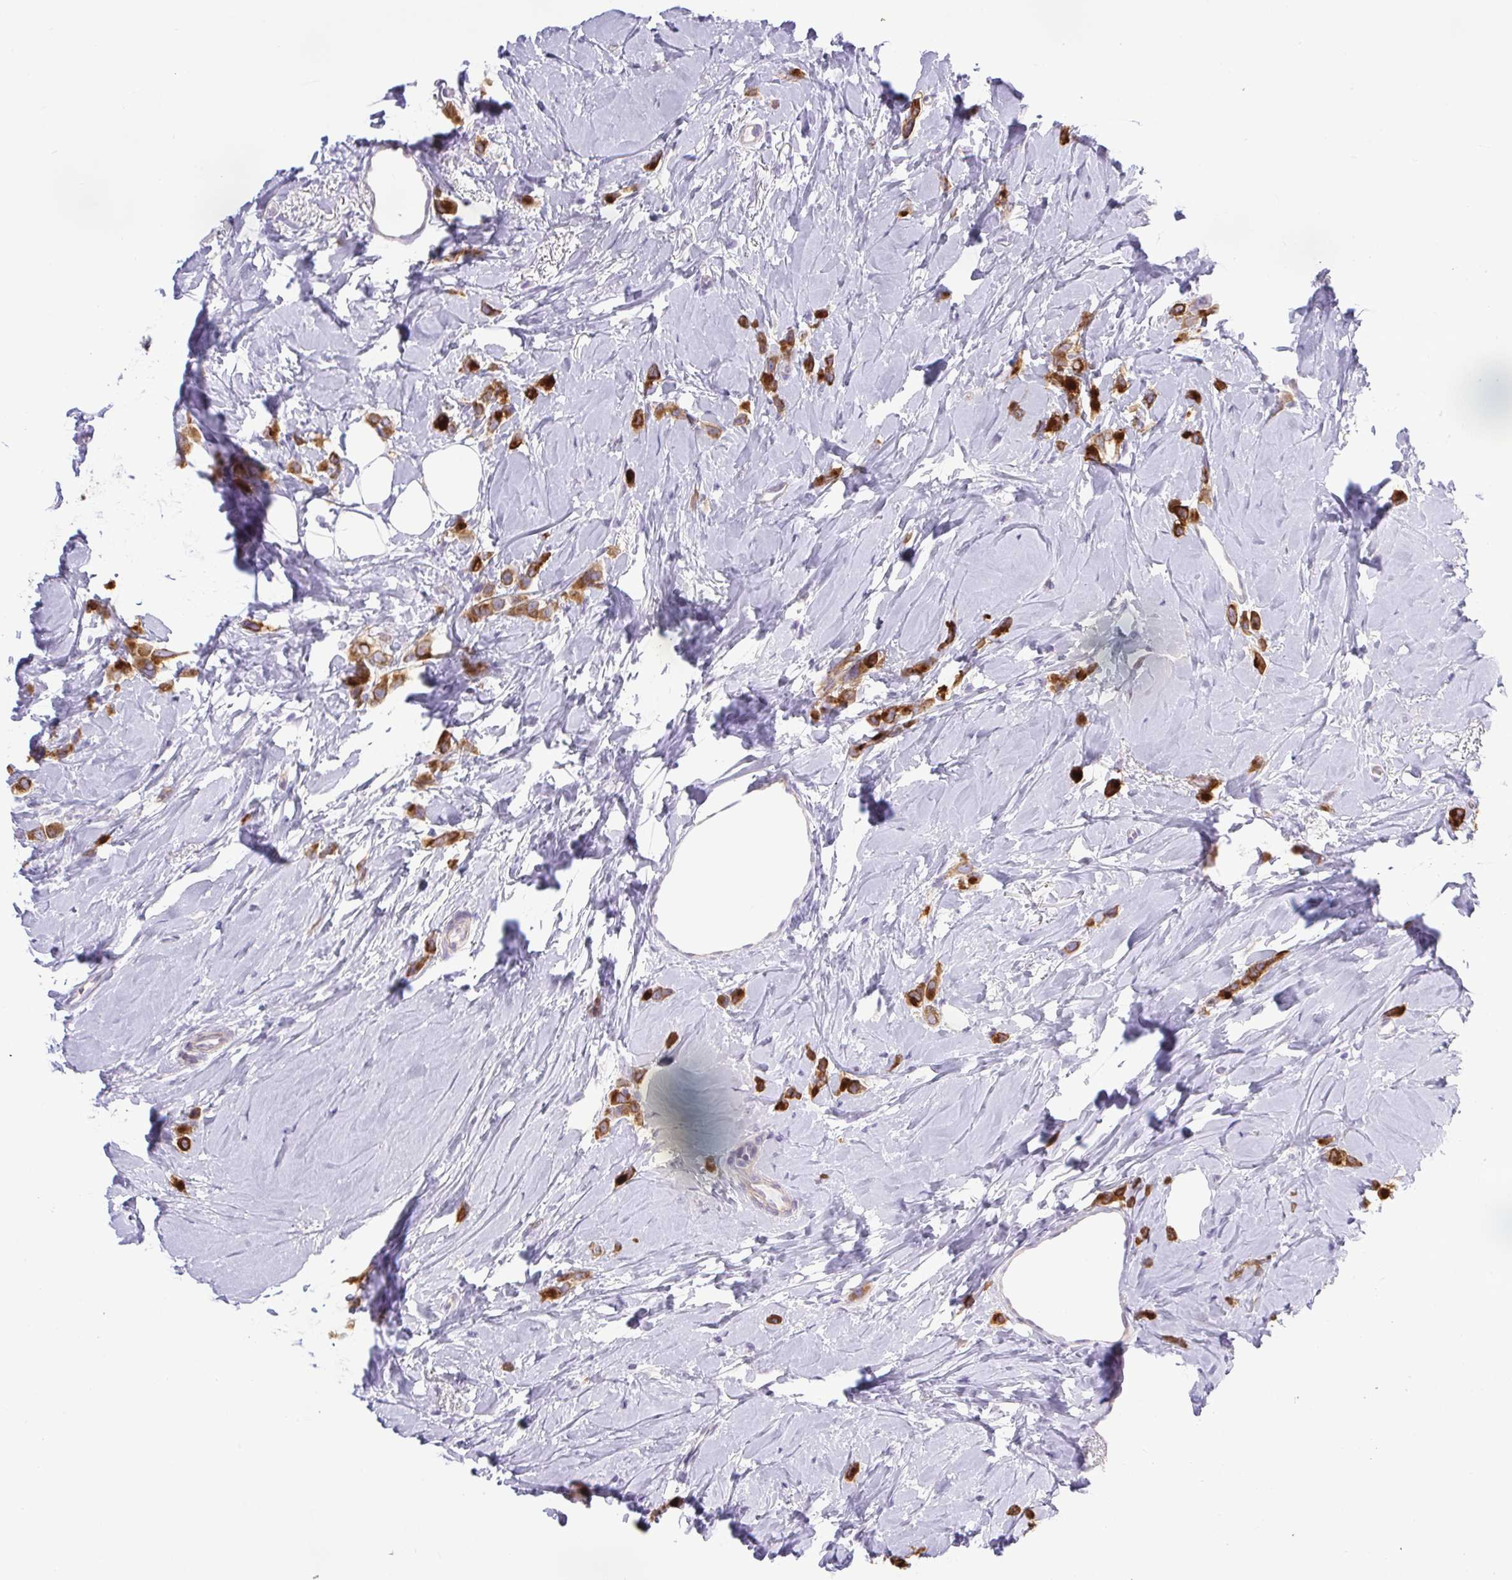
{"staining": {"intensity": "strong", "quantity": ">75%", "location": "cytoplasmic/membranous"}, "tissue": "breast cancer", "cell_type": "Tumor cells", "image_type": "cancer", "snomed": [{"axis": "morphology", "description": "Lobular carcinoma"}, {"axis": "topography", "description": "Breast"}], "caption": "DAB immunohistochemical staining of lobular carcinoma (breast) reveals strong cytoplasmic/membranous protein expression in approximately >75% of tumor cells. The staining is performed using DAB (3,3'-diaminobenzidine) brown chromogen to label protein expression. The nuclei are counter-stained blue using hematoxylin.", "gene": "BCAS1", "patient": {"sex": "female", "age": 66}}